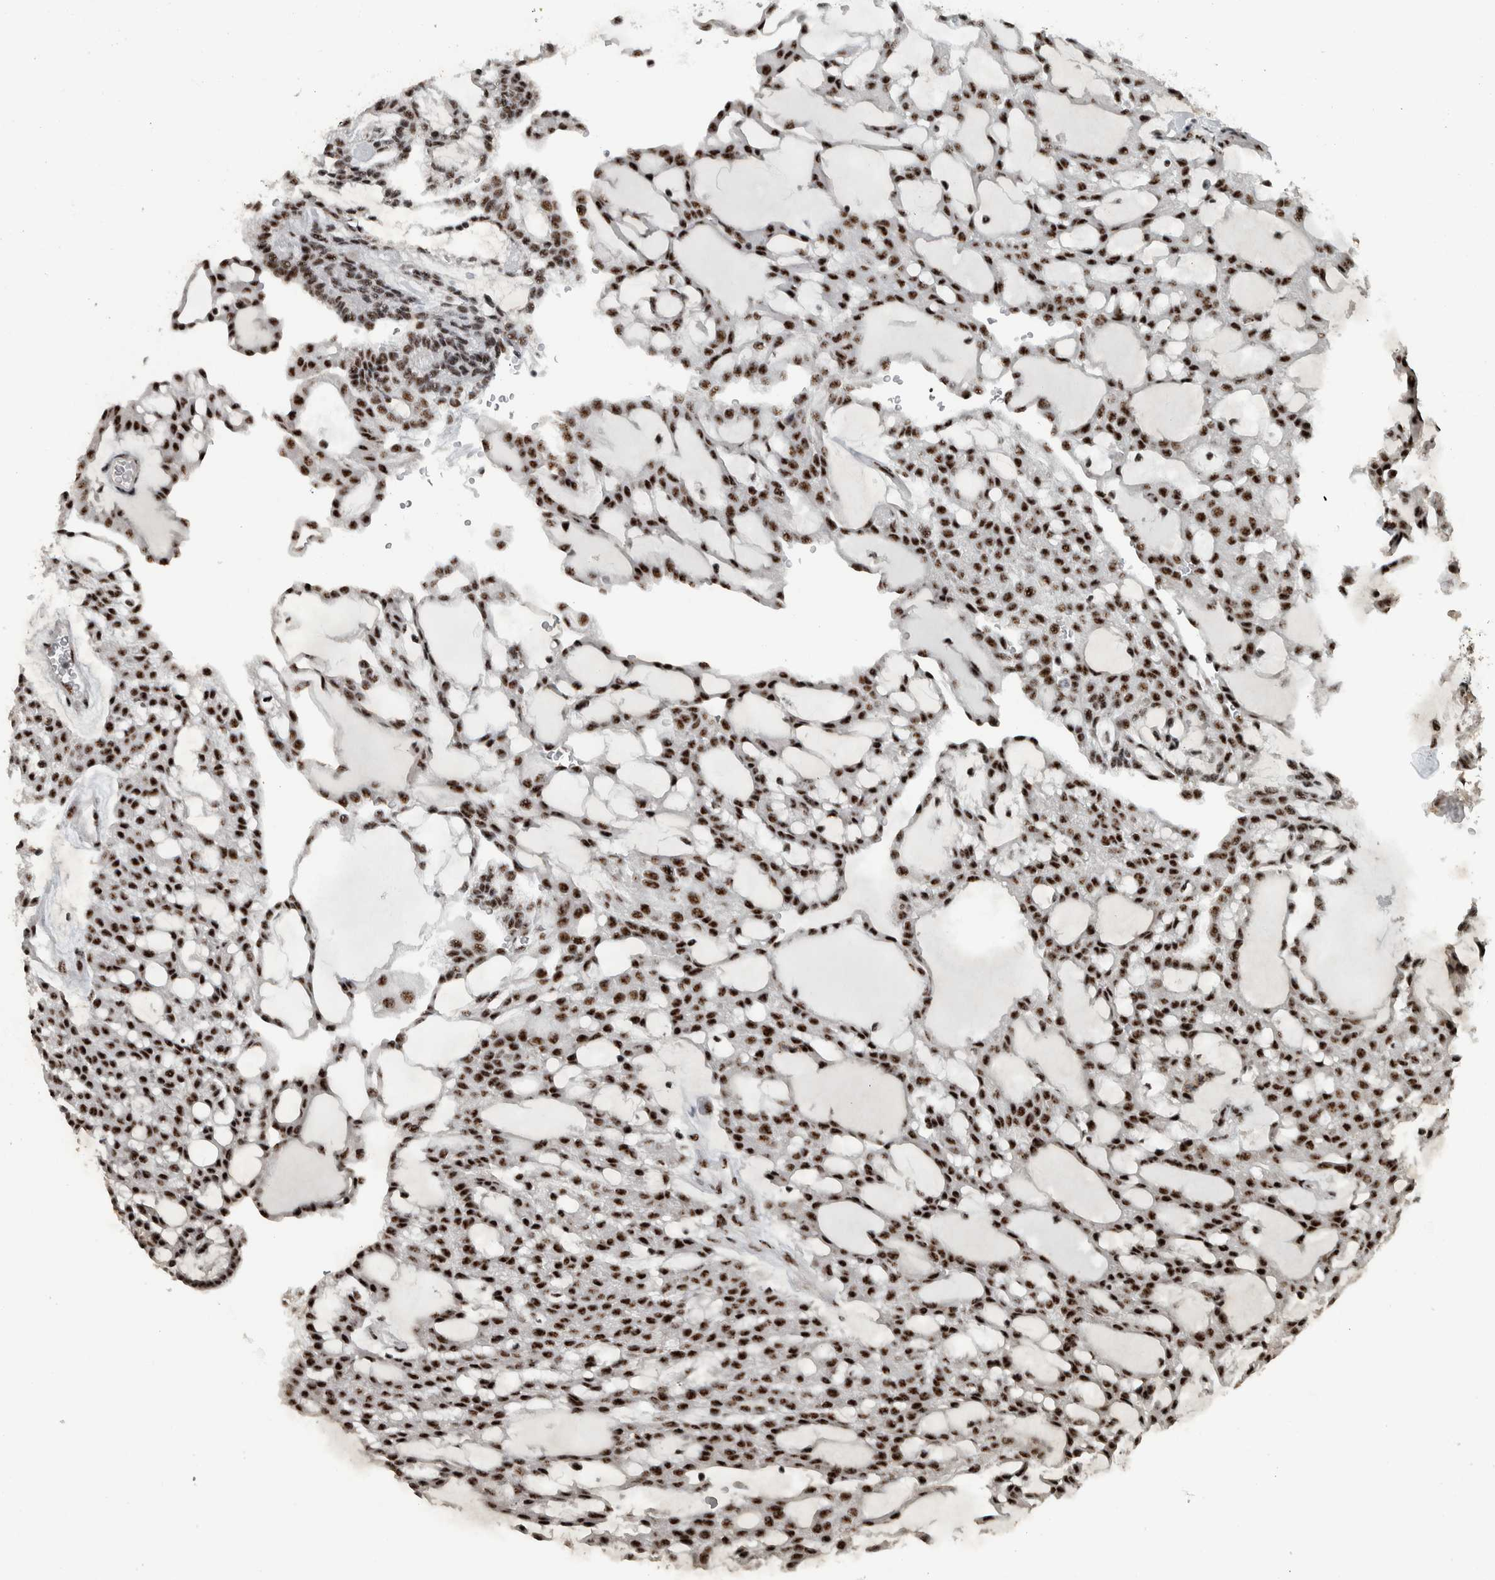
{"staining": {"intensity": "strong", "quantity": ">75%", "location": "nuclear"}, "tissue": "renal cancer", "cell_type": "Tumor cells", "image_type": "cancer", "snomed": [{"axis": "morphology", "description": "Adenocarcinoma, NOS"}, {"axis": "topography", "description": "Kidney"}], "caption": "The micrograph demonstrates staining of renal cancer, revealing strong nuclear protein expression (brown color) within tumor cells. Immunohistochemistry (ihc) stains the protein of interest in brown and the nuclei are stained blue.", "gene": "SON", "patient": {"sex": "male", "age": 63}}